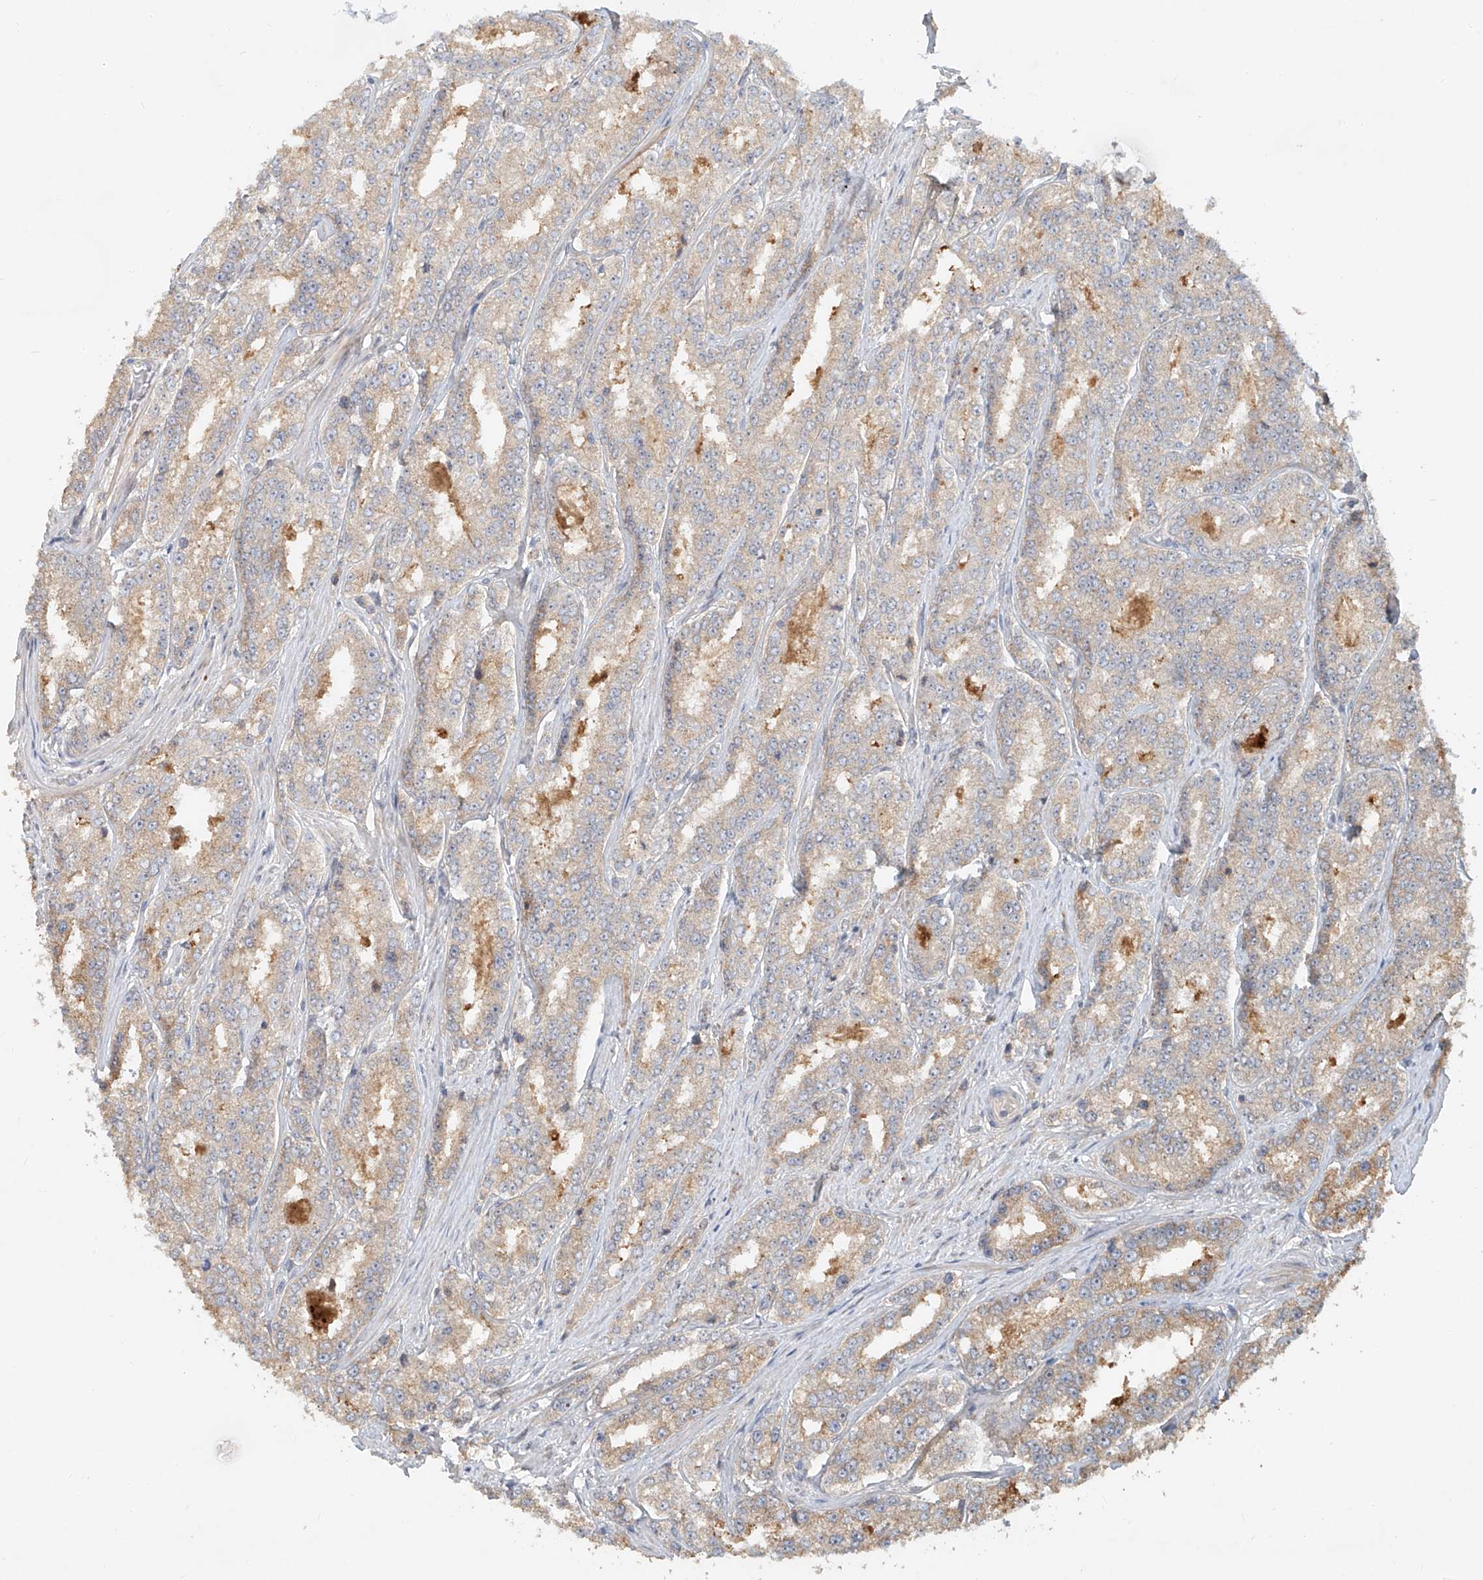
{"staining": {"intensity": "weak", "quantity": "<25%", "location": "cytoplasmic/membranous"}, "tissue": "prostate cancer", "cell_type": "Tumor cells", "image_type": "cancer", "snomed": [{"axis": "morphology", "description": "Normal tissue, NOS"}, {"axis": "morphology", "description": "Adenocarcinoma, High grade"}, {"axis": "topography", "description": "Prostate"}], "caption": "Immunohistochemistry (IHC) micrograph of human prostate cancer stained for a protein (brown), which reveals no positivity in tumor cells.", "gene": "TMEM61", "patient": {"sex": "male", "age": 83}}